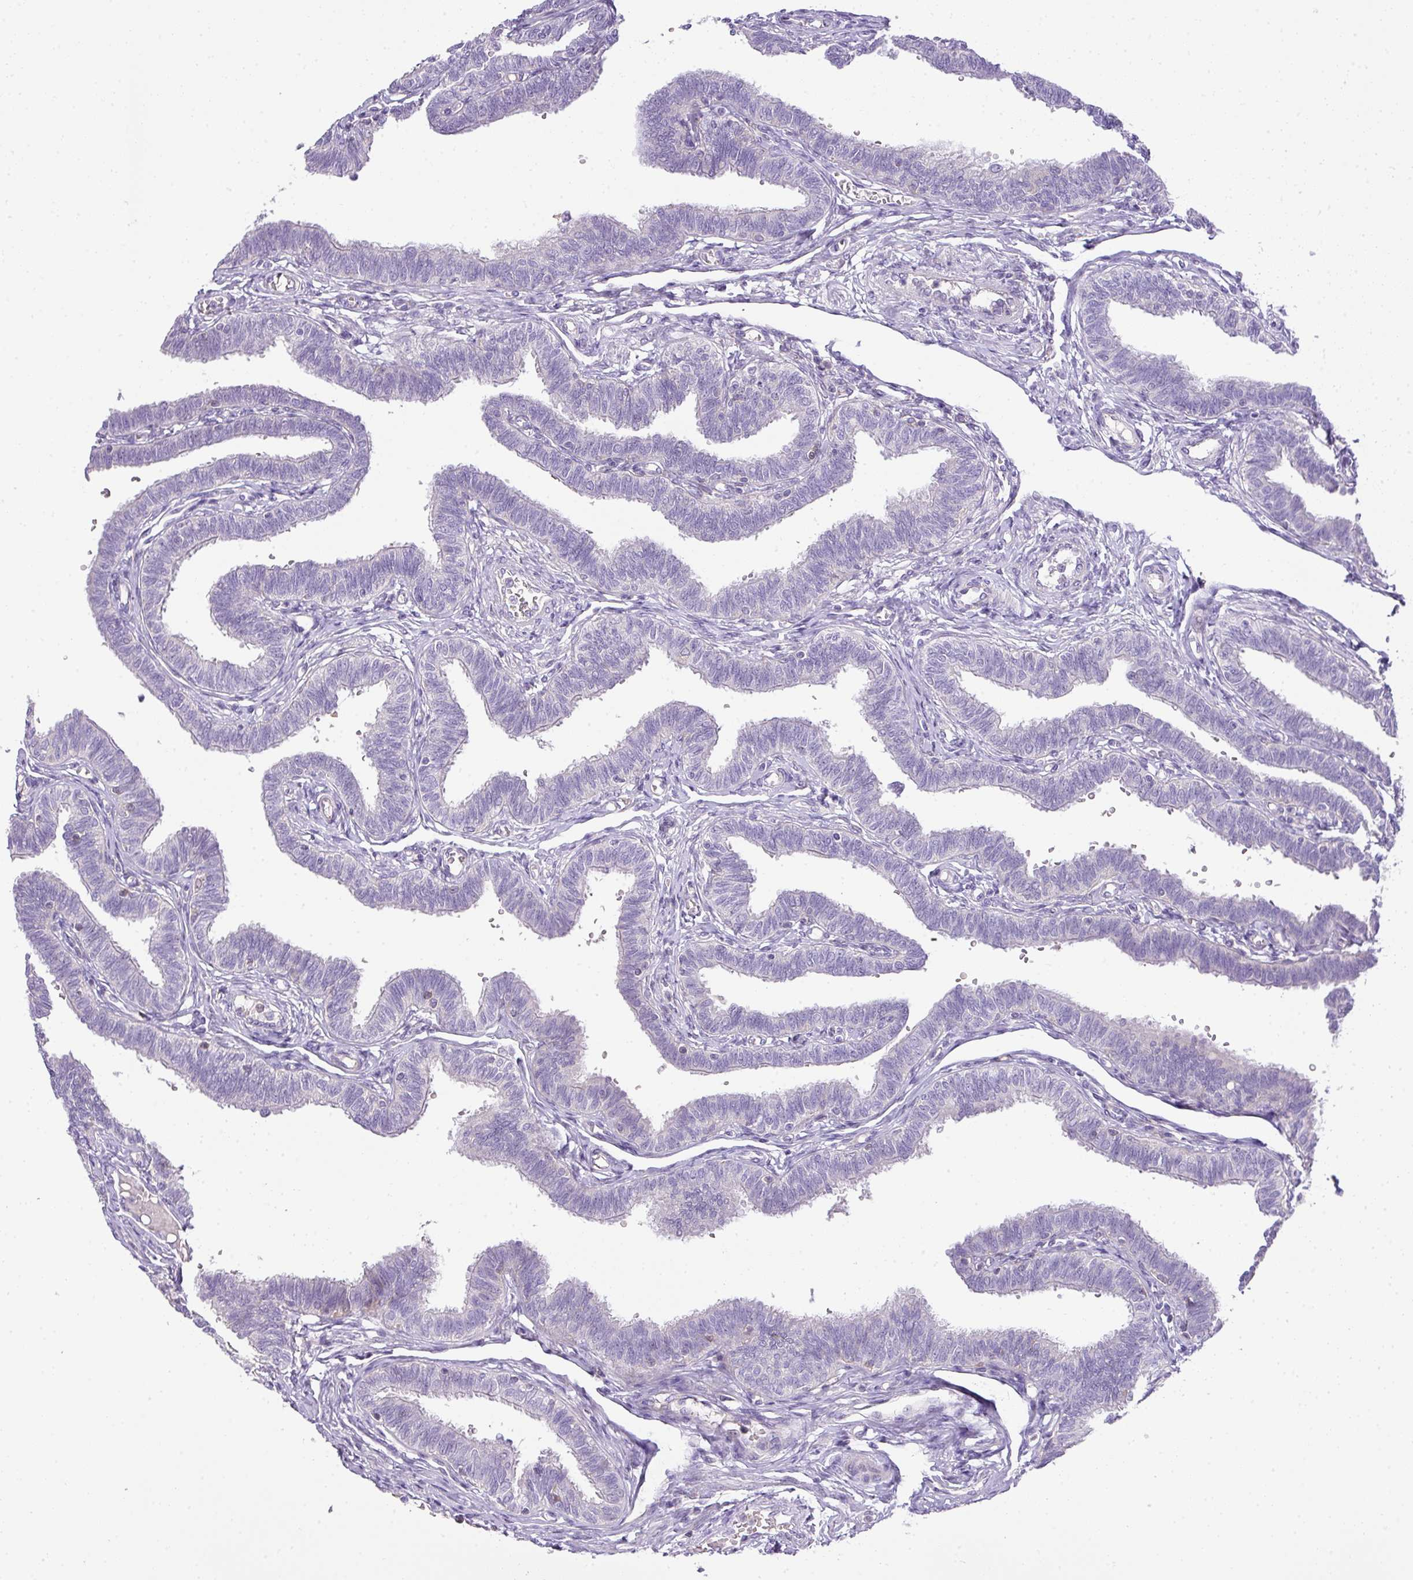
{"staining": {"intensity": "negative", "quantity": "none", "location": "none"}, "tissue": "fallopian tube", "cell_type": "Glandular cells", "image_type": "normal", "snomed": [{"axis": "morphology", "description": "Normal tissue, NOS"}, {"axis": "topography", "description": "Fallopian tube"}, {"axis": "topography", "description": "Ovary"}], "caption": "An immunohistochemistry (IHC) micrograph of unremarkable fallopian tube is shown. There is no staining in glandular cells of fallopian tube.", "gene": "HOXC13", "patient": {"sex": "female", "age": 23}}